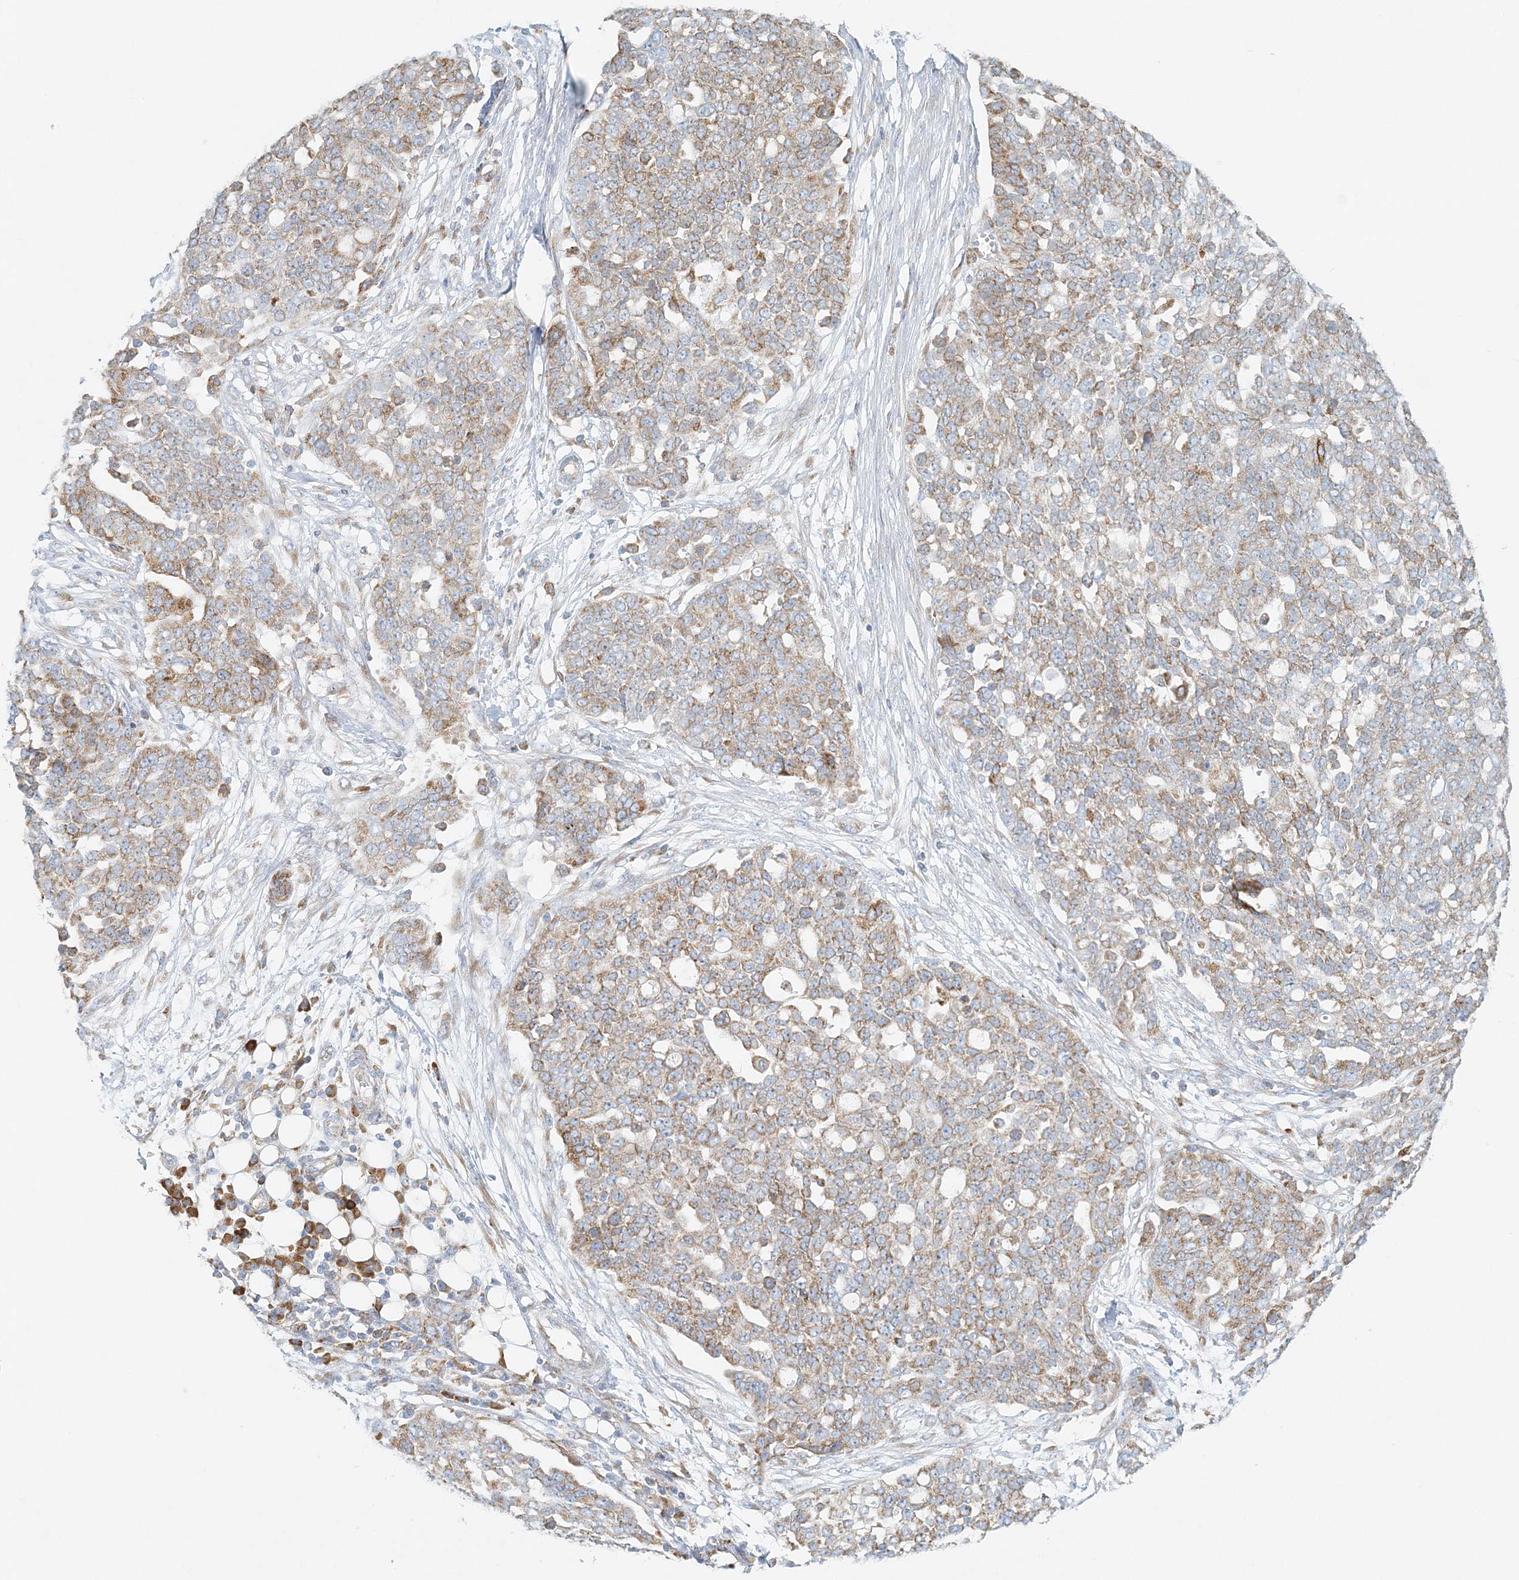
{"staining": {"intensity": "moderate", "quantity": ">75%", "location": "cytoplasmic/membranous"}, "tissue": "ovarian cancer", "cell_type": "Tumor cells", "image_type": "cancer", "snomed": [{"axis": "morphology", "description": "Cystadenocarcinoma, serous, NOS"}, {"axis": "topography", "description": "Soft tissue"}, {"axis": "topography", "description": "Ovary"}], "caption": "Immunohistochemical staining of human ovarian cancer (serous cystadenocarcinoma) reveals moderate cytoplasmic/membranous protein expression in about >75% of tumor cells.", "gene": "STK11IP", "patient": {"sex": "female", "age": 57}}